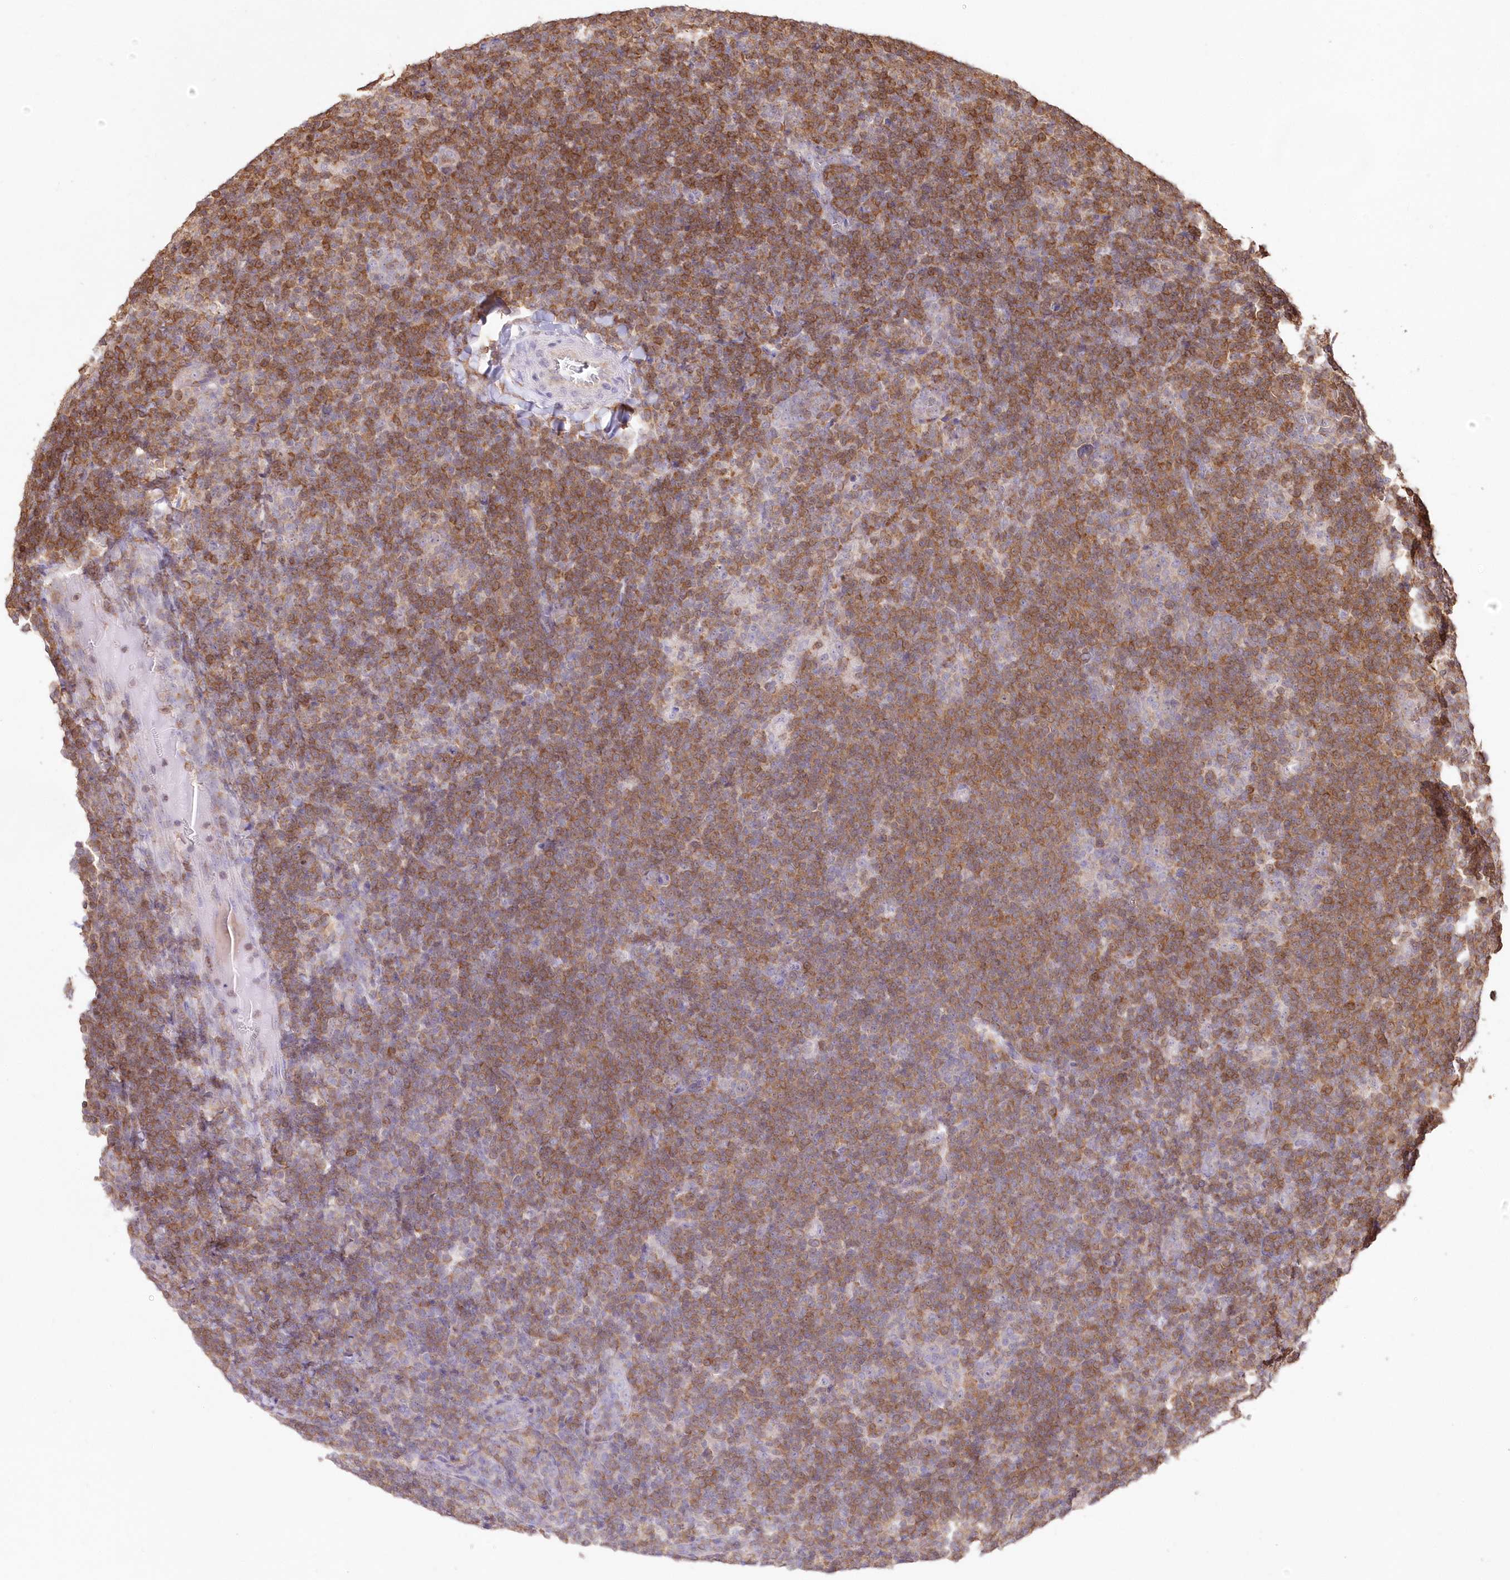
{"staining": {"intensity": "negative", "quantity": "none", "location": "none"}, "tissue": "lymphoma", "cell_type": "Tumor cells", "image_type": "cancer", "snomed": [{"axis": "morphology", "description": "Hodgkin's disease, NOS"}, {"axis": "topography", "description": "Lymph node"}], "caption": "Protein analysis of Hodgkin's disease reveals no significant staining in tumor cells.", "gene": "STK17B", "patient": {"sex": "female", "age": 57}}